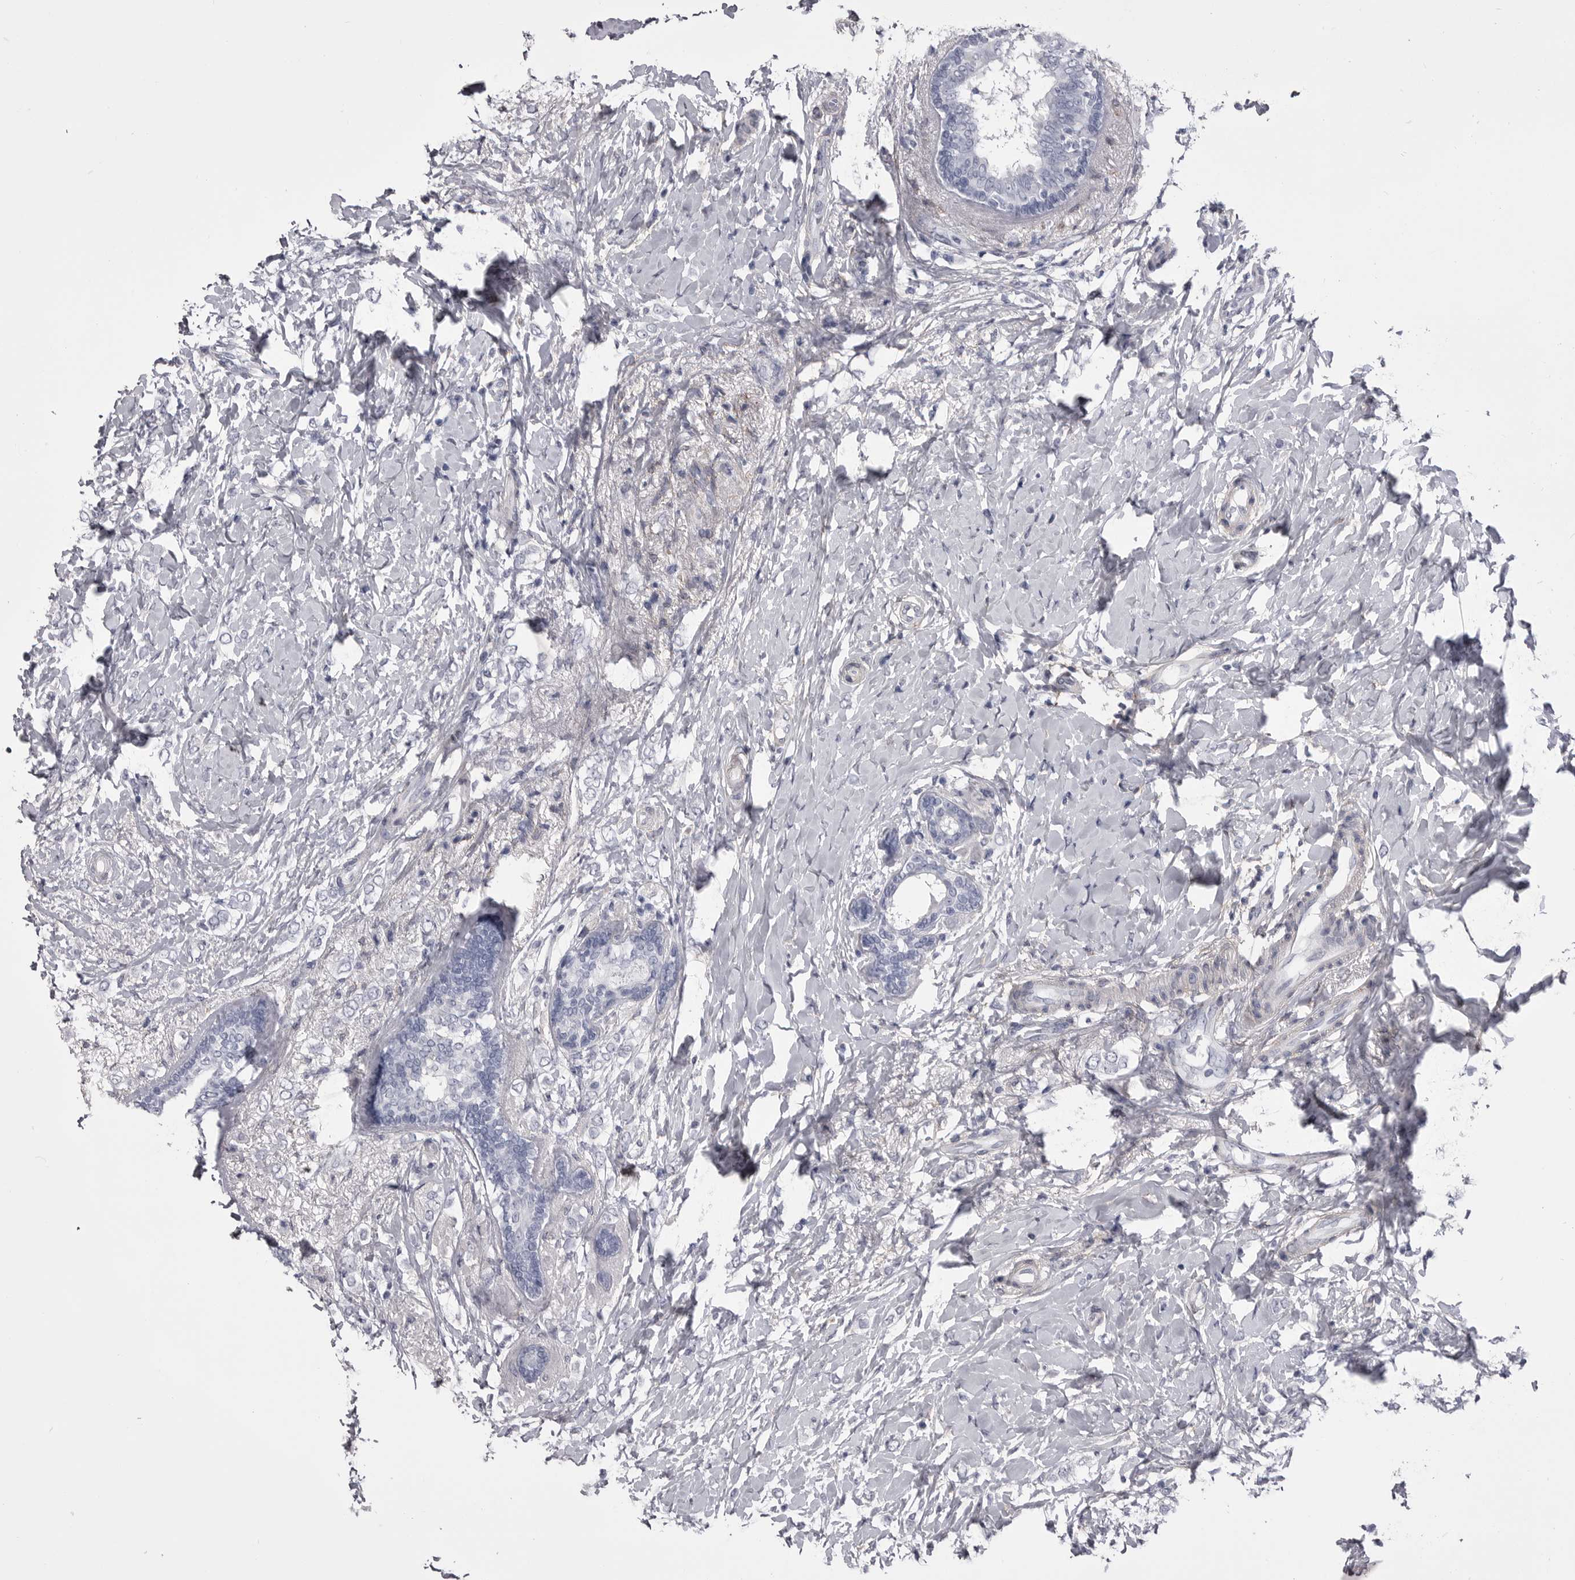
{"staining": {"intensity": "negative", "quantity": "none", "location": "none"}, "tissue": "breast cancer", "cell_type": "Tumor cells", "image_type": "cancer", "snomed": [{"axis": "morphology", "description": "Normal tissue, NOS"}, {"axis": "morphology", "description": "Lobular carcinoma"}, {"axis": "topography", "description": "Breast"}], "caption": "The immunohistochemistry histopathology image has no significant staining in tumor cells of breast lobular carcinoma tissue. (DAB (3,3'-diaminobenzidine) IHC, high magnification).", "gene": "ANK2", "patient": {"sex": "female", "age": 47}}